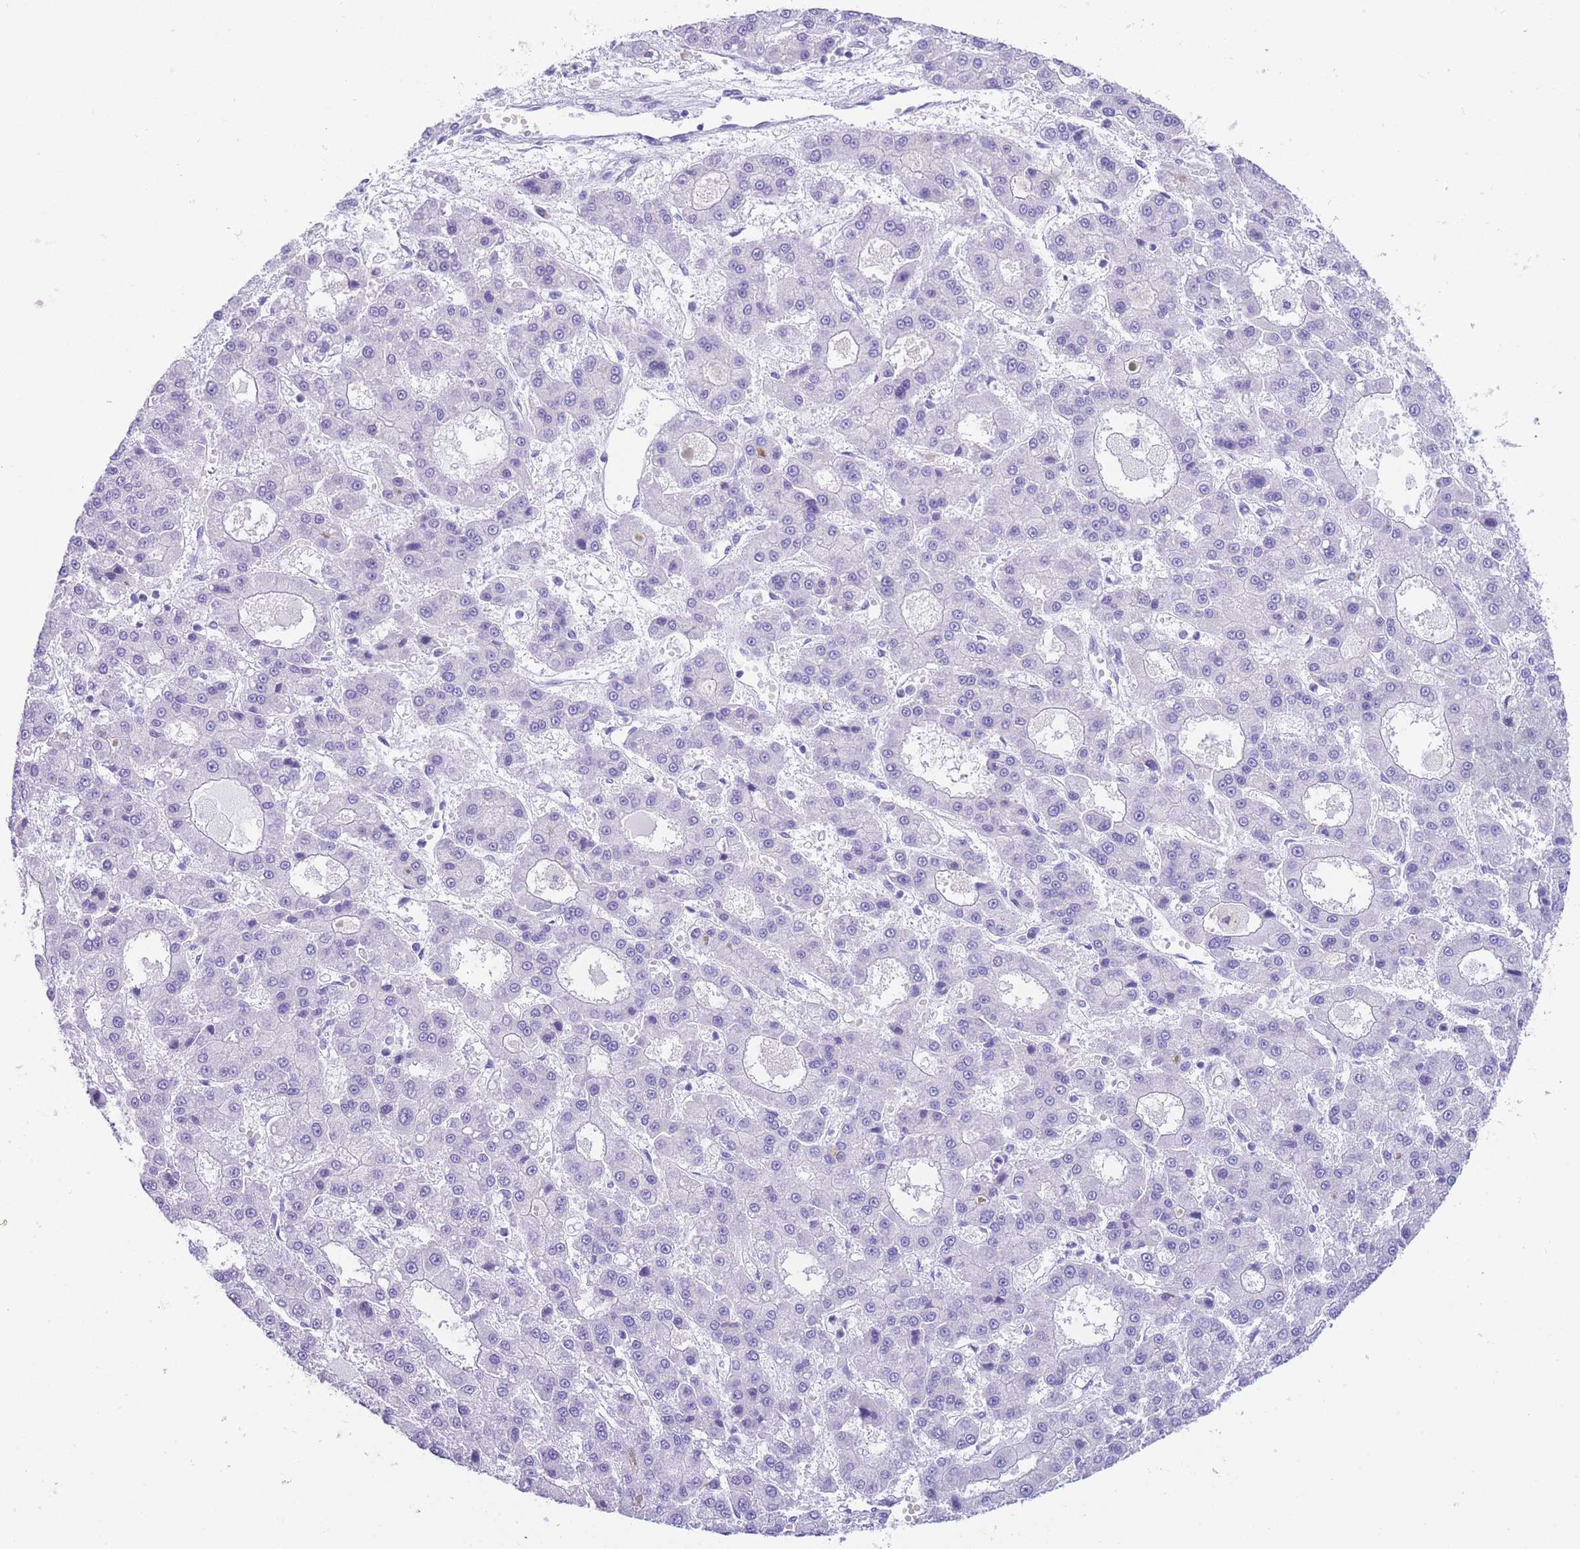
{"staining": {"intensity": "negative", "quantity": "none", "location": "none"}, "tissue": "liver cancer", "cell_type": "Tumor cells", "image_type": "cancer", "snomed": [{"axis": "morphology", "description": "Carcinoma, Hepatocellular, NOS"}, {"axis": "topography", "description": "Liver"}], "caption": "Liver cancer was stained to show a protein in brown. There is no significant expression in tumor cells. (Stains: DAB IHC with hematoxylin counter stain, Microscopy: brightfield microscopy at high magnification).", "gene": "TIFAB", "patient": {"sex": "male", "age": 70}}